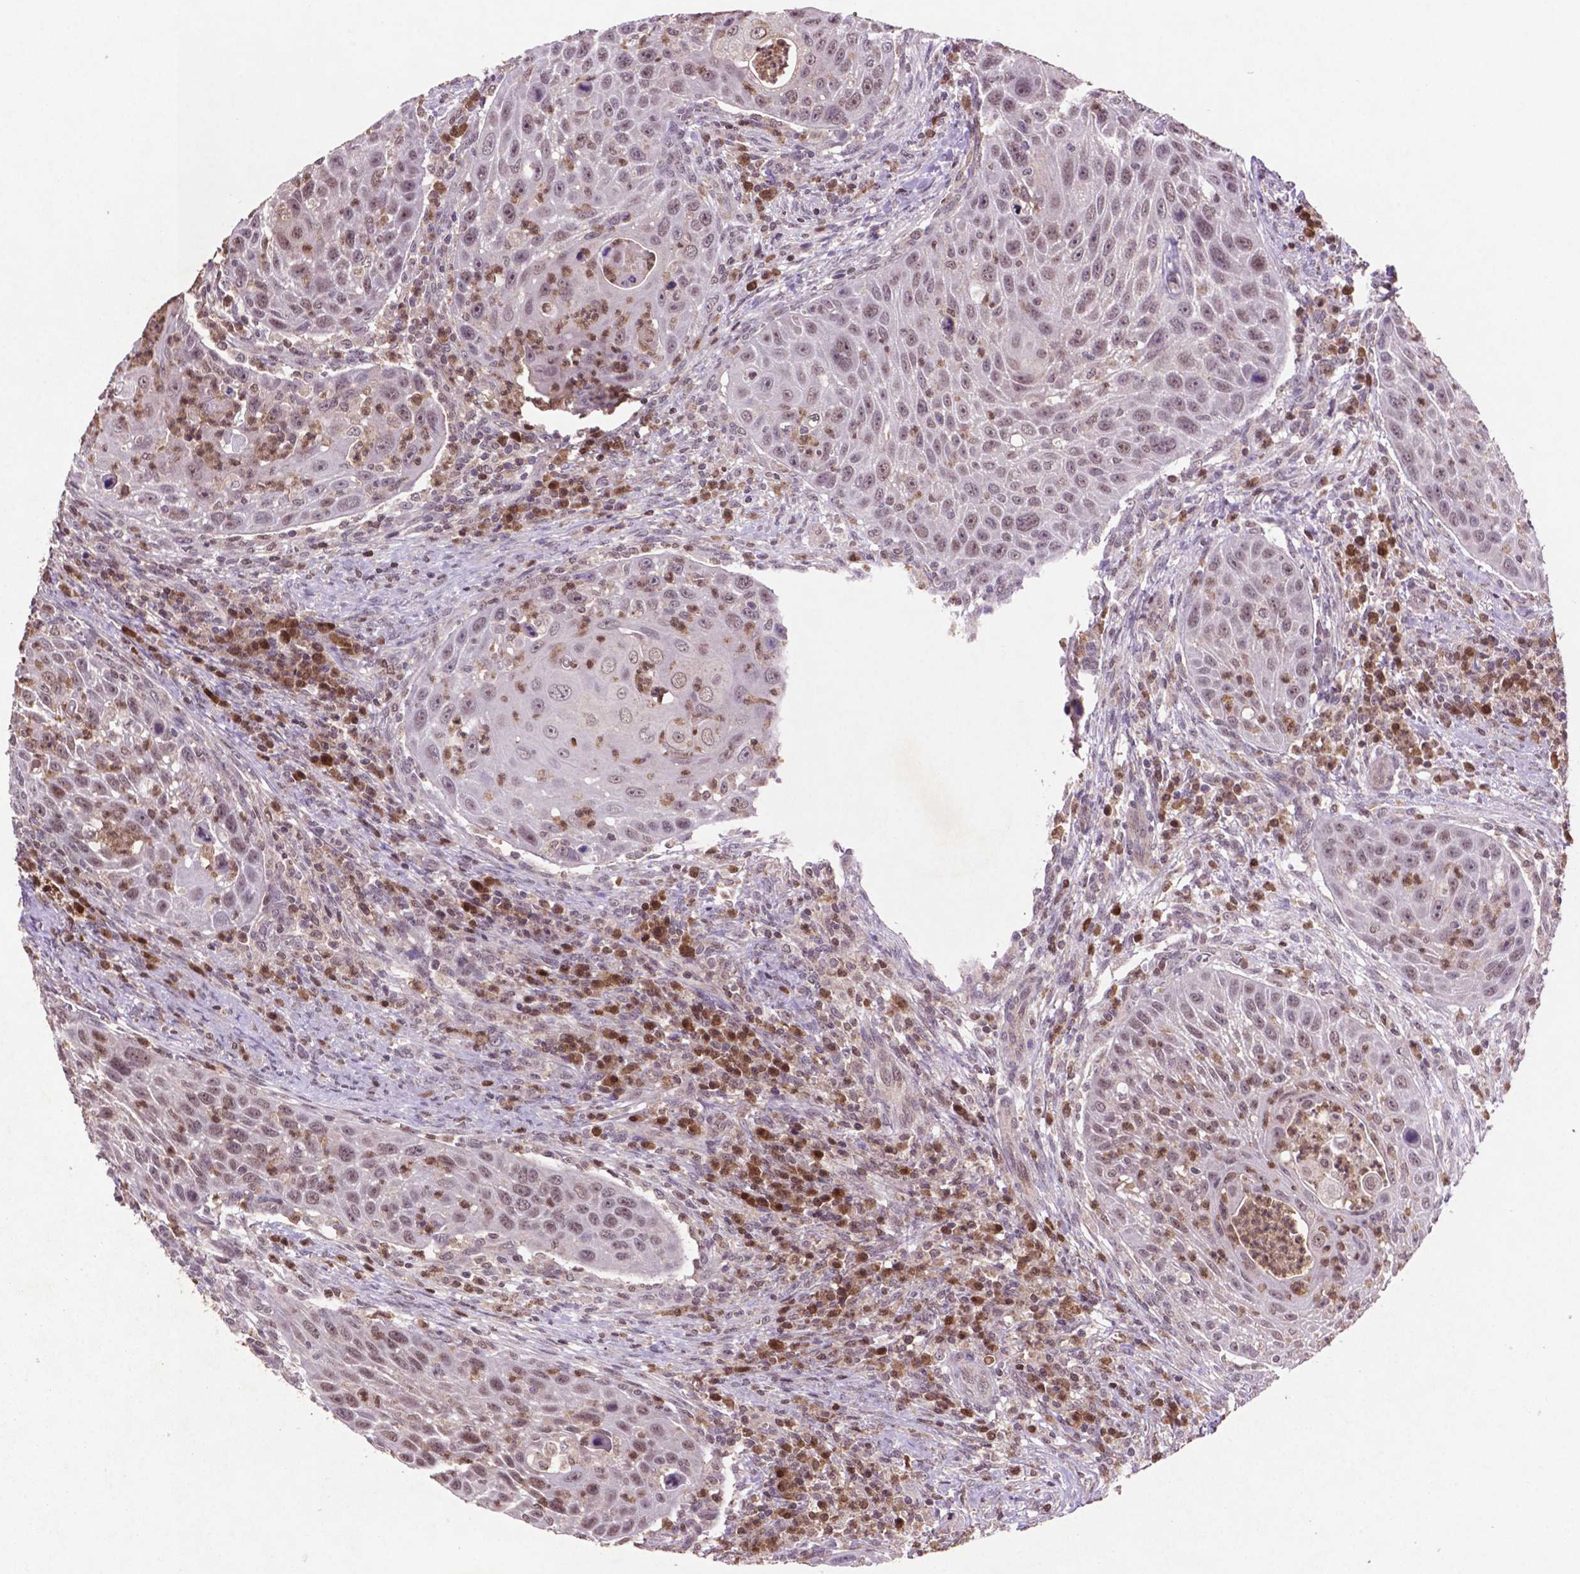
{"staining": {"intensity": "negative", "quantity": "none", "location": "none"}, "tissue": "head and neck cancer", "cell_type": "Tumor cells", "image_type": "cancer", "snomed": [{"axis": "morphology", "description": "Squamous cell carcinoma, NOS"}, {"axis": "topography", "description": "Head-Neck"}], "caption": "The histopathology image displays no significant staining in tumor cells of squamous cell carcinoma (head and neck).", "gene": "GLRX", "patient": {"sex": "male", "age": 69}}